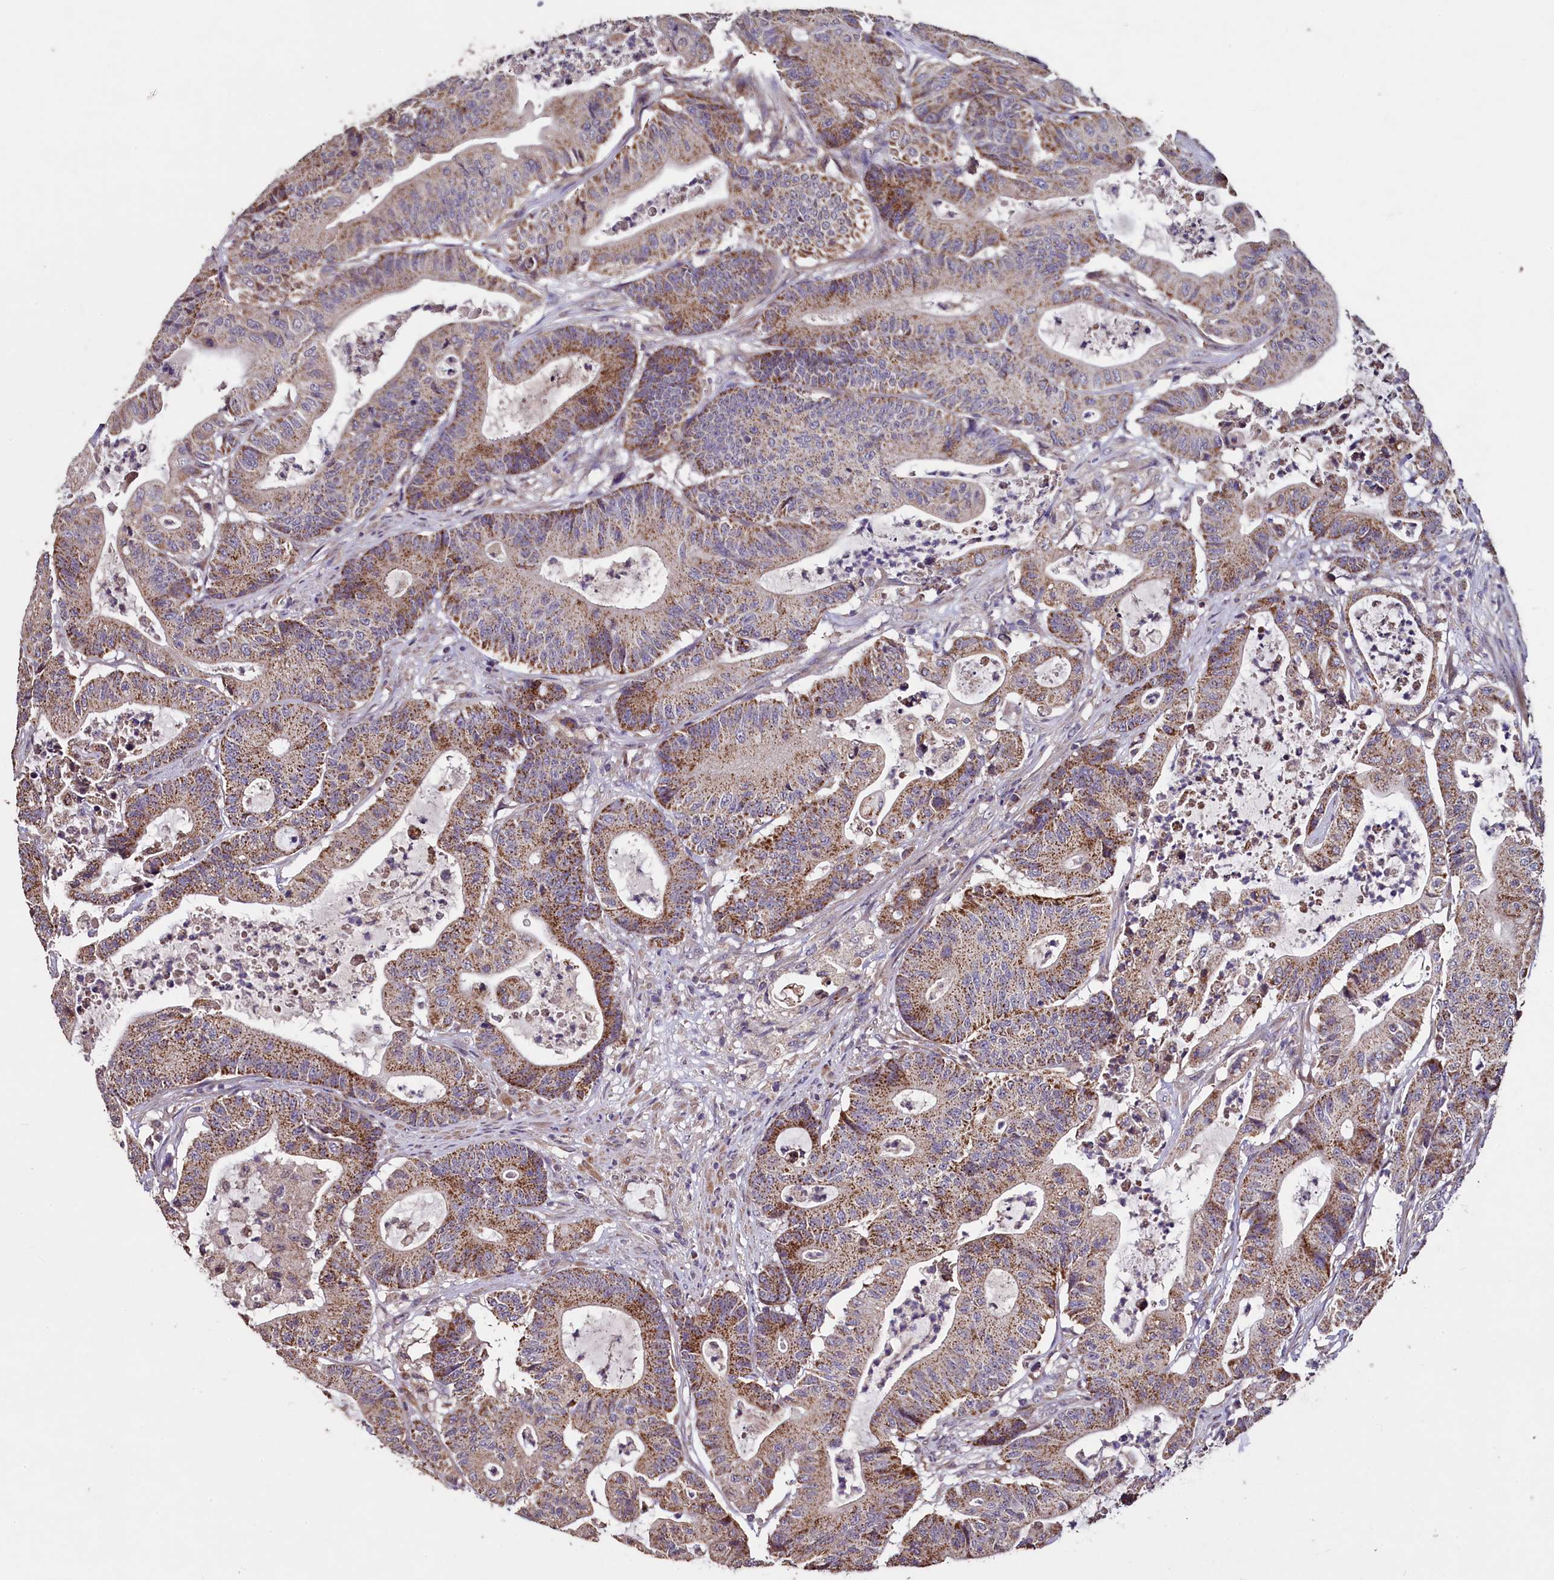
{"staining": {"intensity": "moderate", "quantity": ">75%", "location": "cytoplasmic/membranous"}, "tissue": "colorectal cancer", "cell_type": "Tumor cells", "image_type": "cancer", "snomed": [{"axis": "morphology", "description": "Adenocarcinoma, NOS"}, {"axis": "topography", "description": "Colon"}], "caption": "Human colorectal cancer stained for a protein (brown) displays moderate cytoplasmic/membranous positive positivity in approximately >75% of tumor cells.", "gene": "COQ9", "patient": {"sex": "female", "age": 84}}